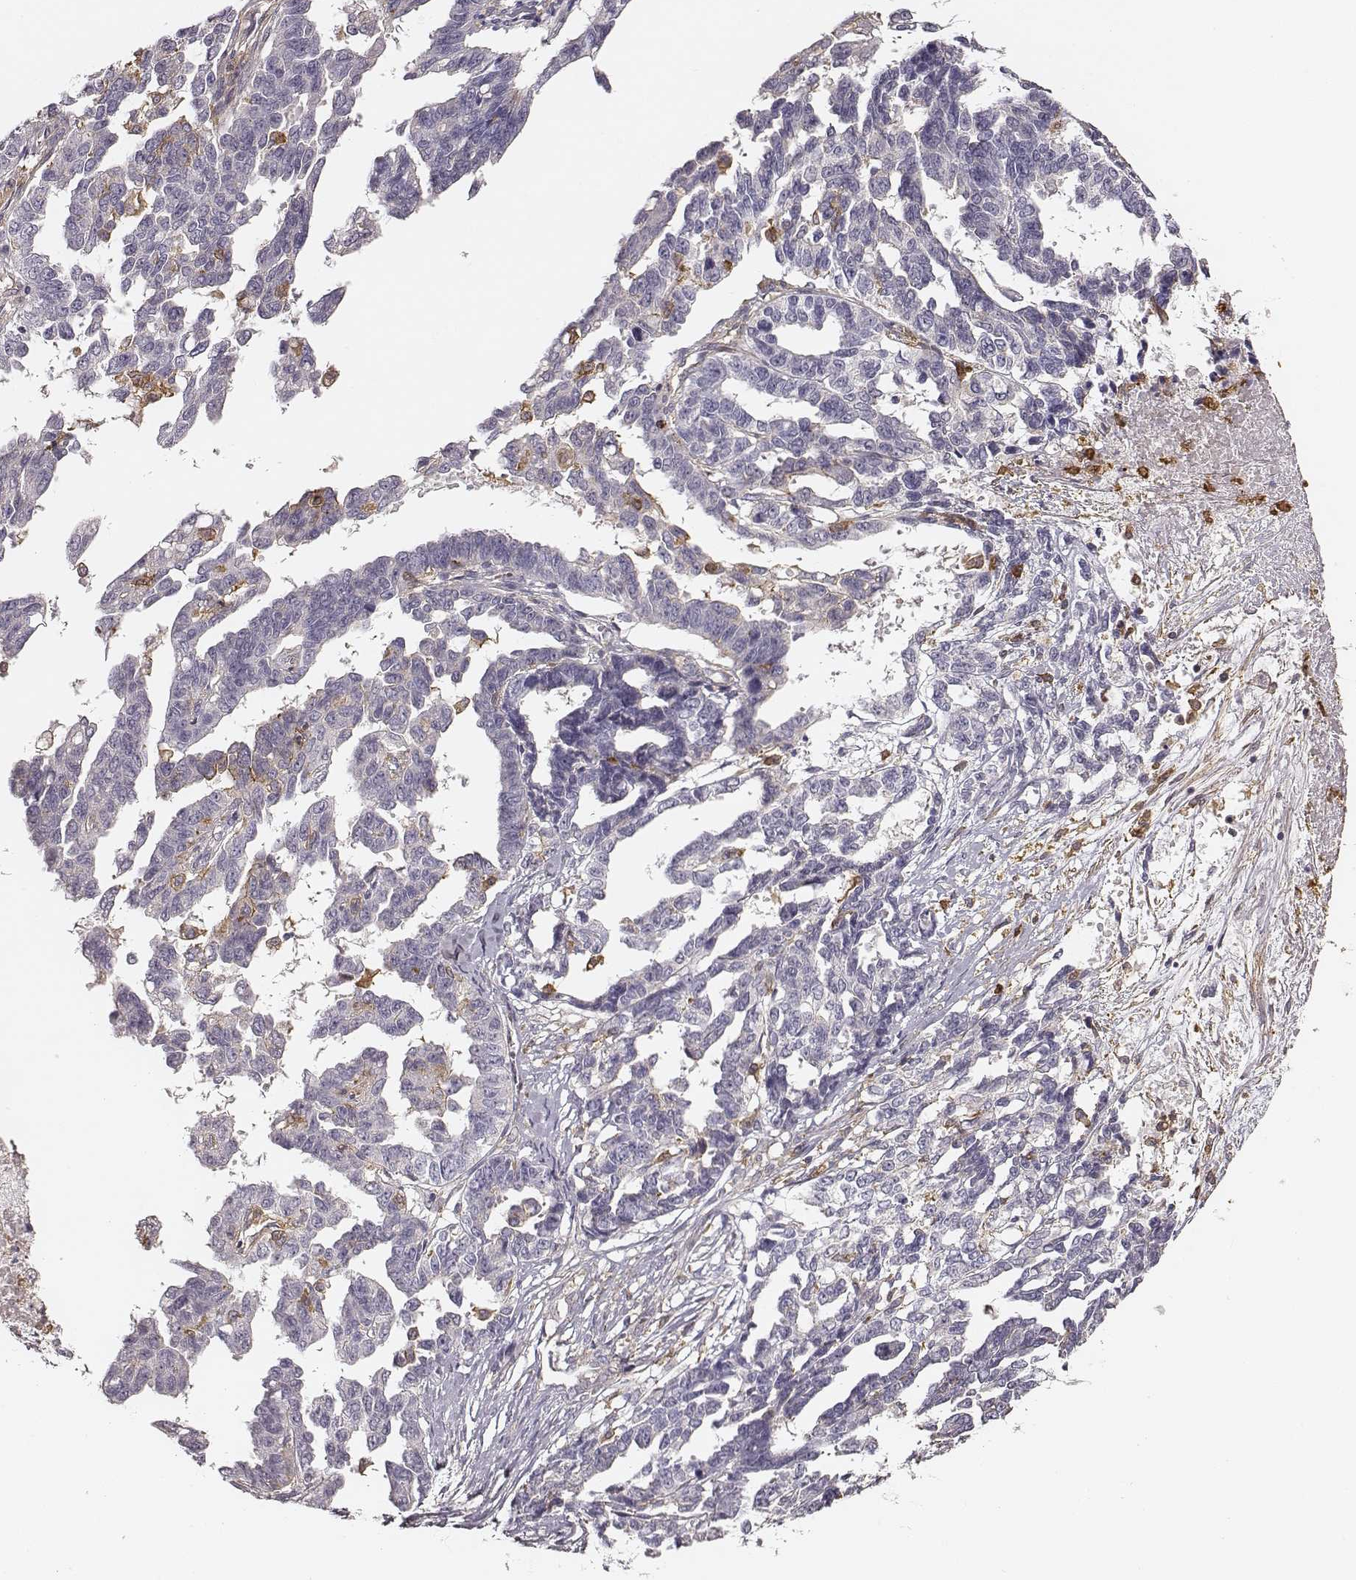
{"staining": {"intensity": "negative", "quantity": "none", "location": "none"}, "tissue": "ovarian cancer", "cell_type": "Tumor cells", "image_type": "cancer", "snomed": [{"axis": "morphology", "description": "Cystadenocarcinoma, serous, NOS"}, {"axis": "topography", "description": "Ovary"}], "caption": "A histopathology image of ovarian serous cystadenocarcinoma stained for a protein exhibits no brown staining in tumor cells. Brightfield microscopy of immunohistochemistry stained with DAB (brown) and hematoxylin (blue), captured at high magnification.", "gene": "ZYX", "patient": {"sex": "female", "age": 69}}